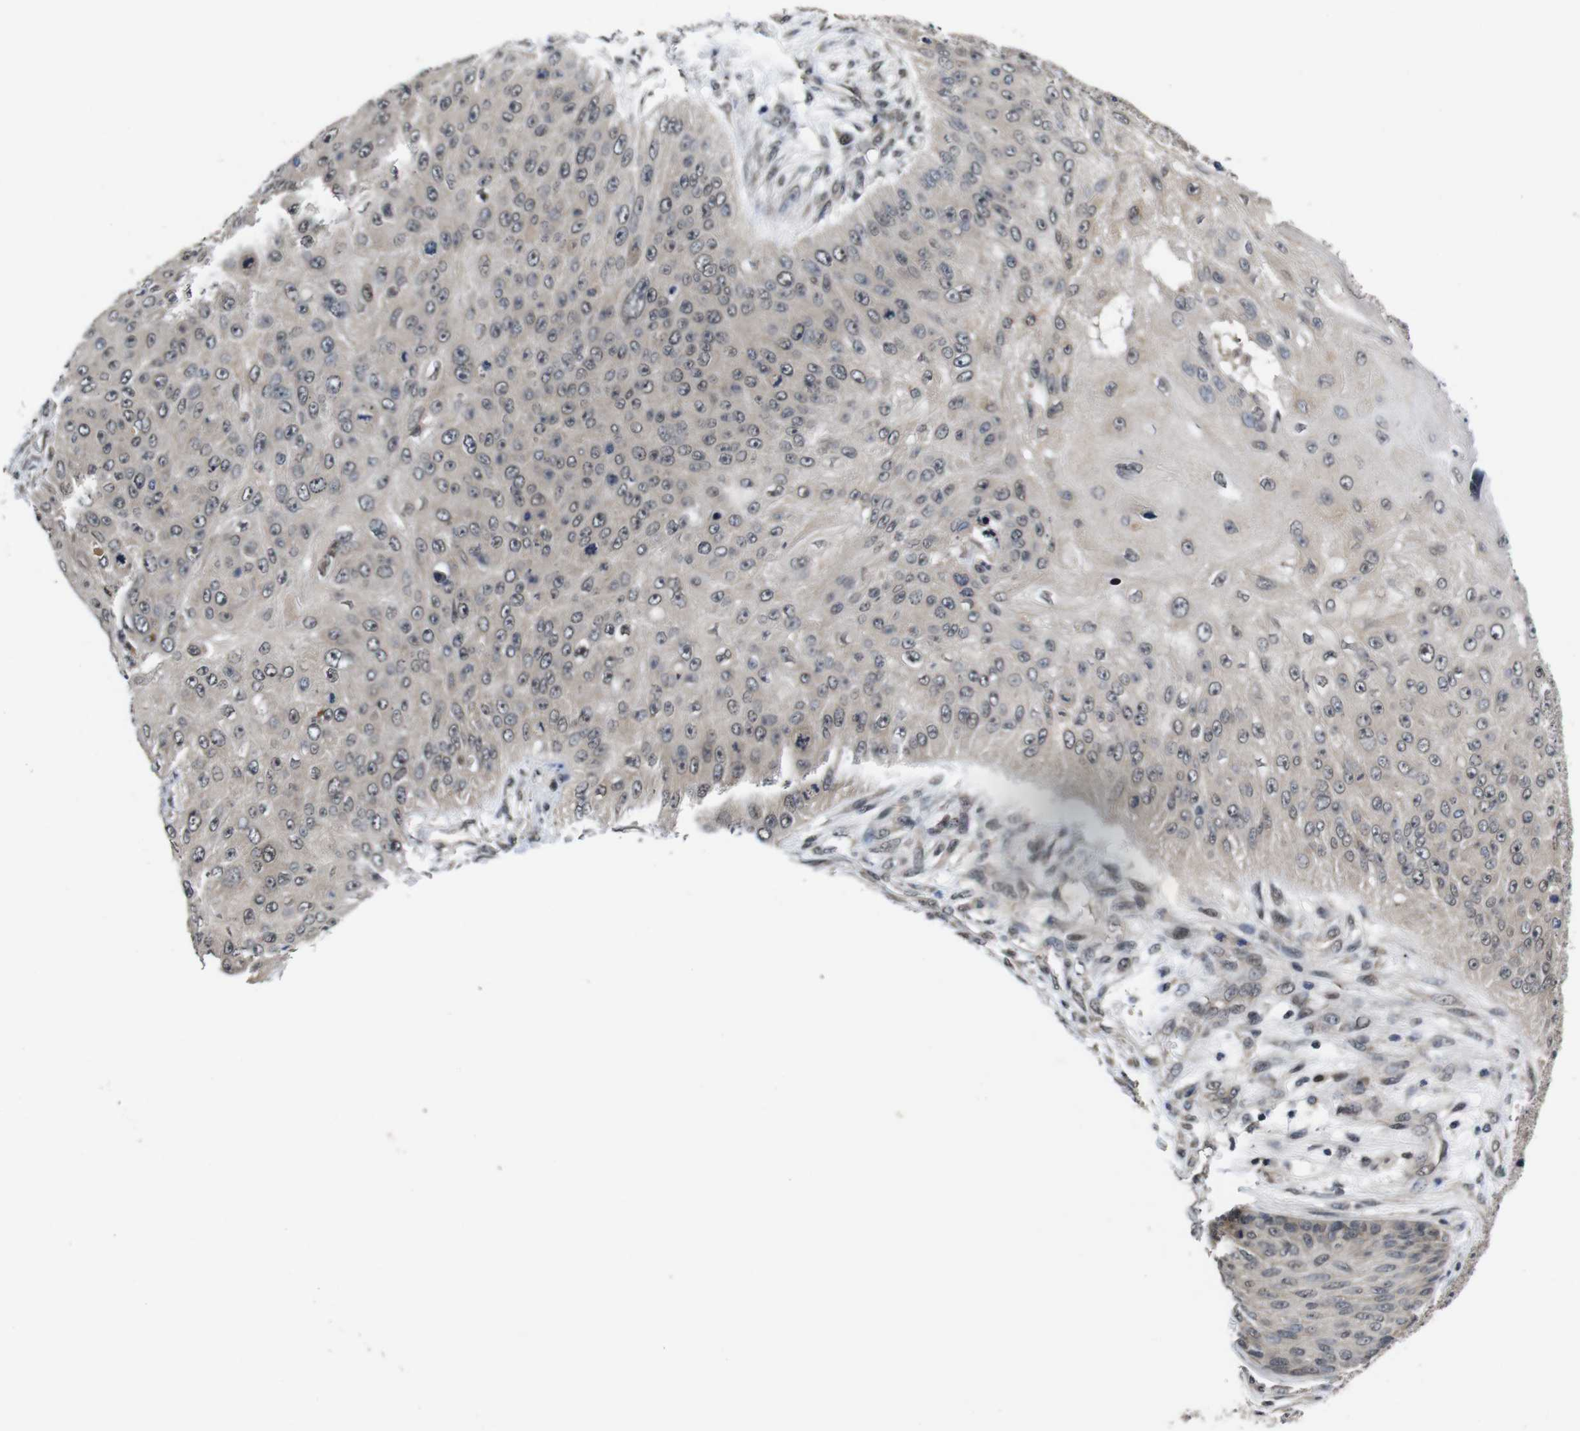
{"staining": {"intensity": "negative", "quantity": "none", "location": "none"}, "tissue": "skin cancer", "cell_type": "Tumor cells", "image_type": "cancer", "snomed": [{"axis": "morphology", "description": "Squamous cell carcinoma, NOS"}, {"axis": "topography", "description": "Skin"}], "caption": "IHC histopathology image of neoplastic tissue: skin squamous cell carcinoma stained with DAB (3,3'-diaminobenzidine) shows no significant protein expression in tumor cells. The staining was performed using DAB to visualize the protein expression in brown, while the nuclei were stained in blue with hematoxylin (Magnification: 20x).", "gene": "ZBTB46", "patient": {"sex": "female", "age": 80}}